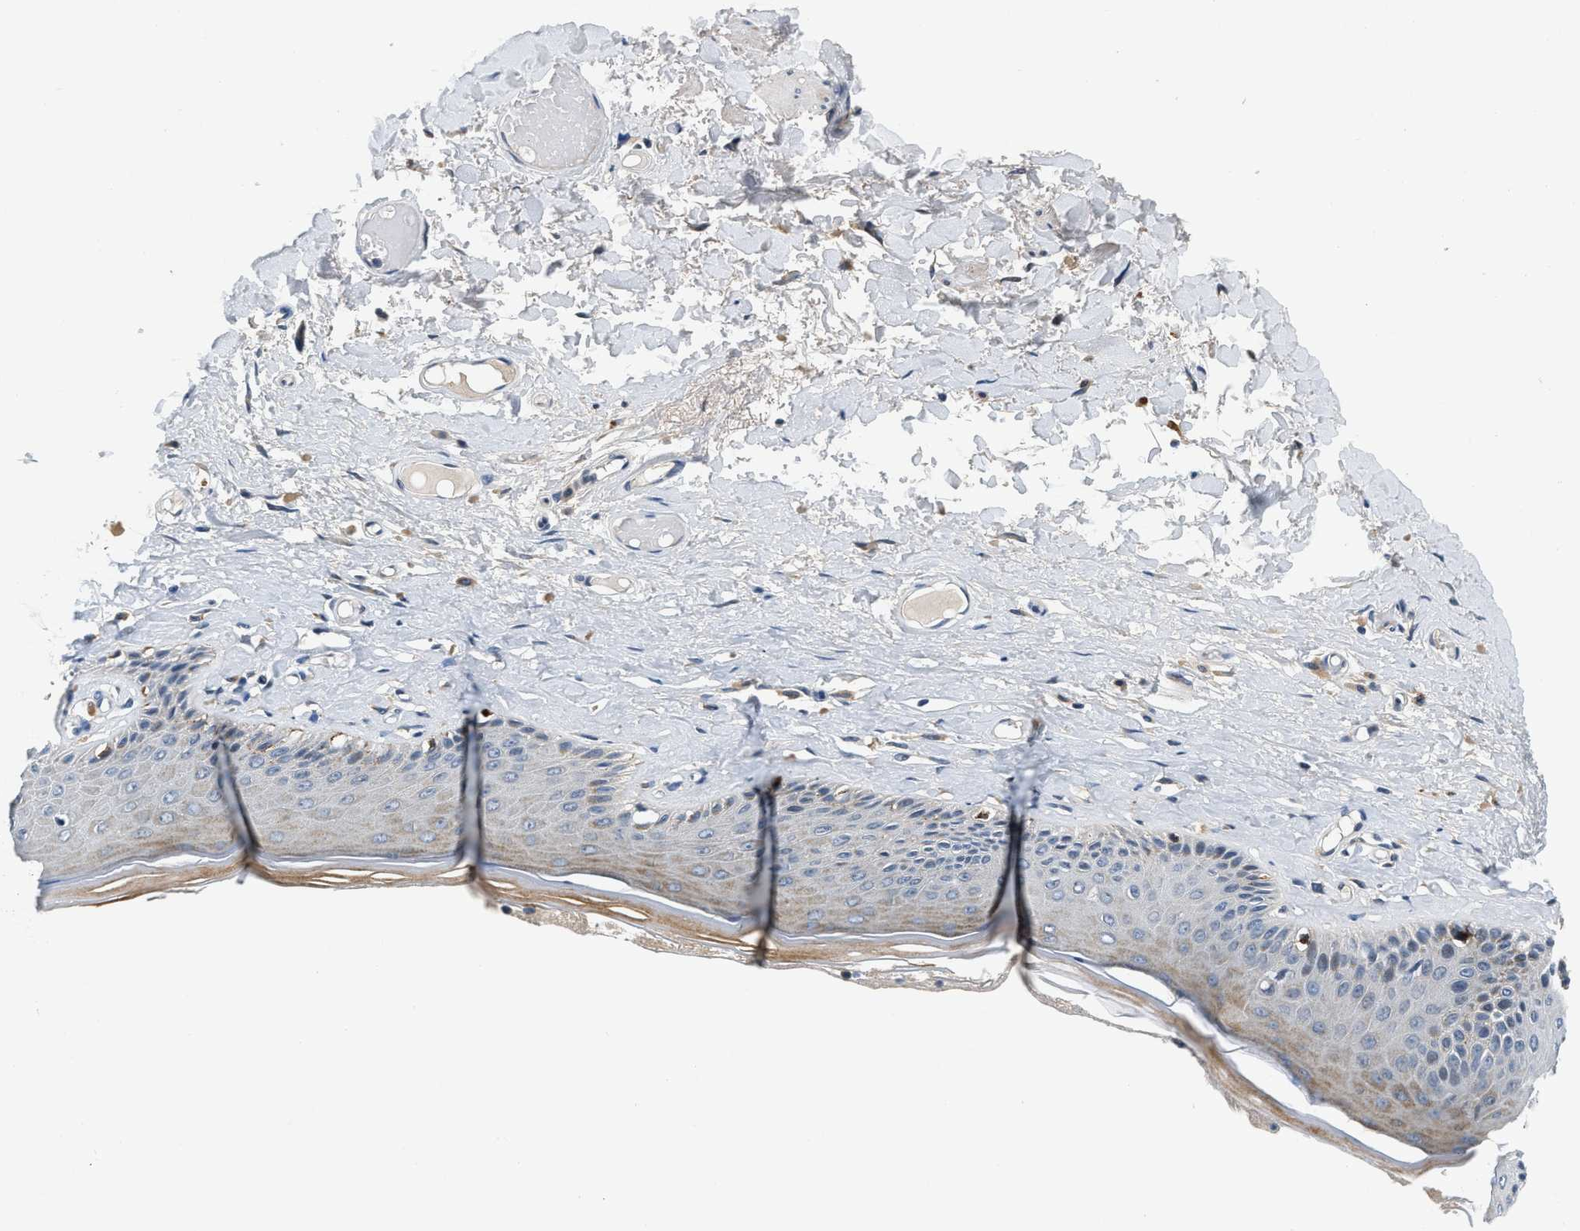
{"staining": {"intensity": "negative", "quantity": "none", "location": "none"}, "tissue": "skin", "cell_type": "Epidermal cells", "image_type": "normal", "snomed": [{"axis": "morphology", "description": "Normal tissue, NOS"}, {"axis": "topography", "description": "Vulva"}], "caption": "Image shows no protein positivity in epidermal cells of normal skin. (DAB (3,3'-diaminobenzidine) immunohistochemistry visualized using brightfield microscopy, high magnification).", "gene": "YAE1", "patient": {"sex": "female", "age": 73}}